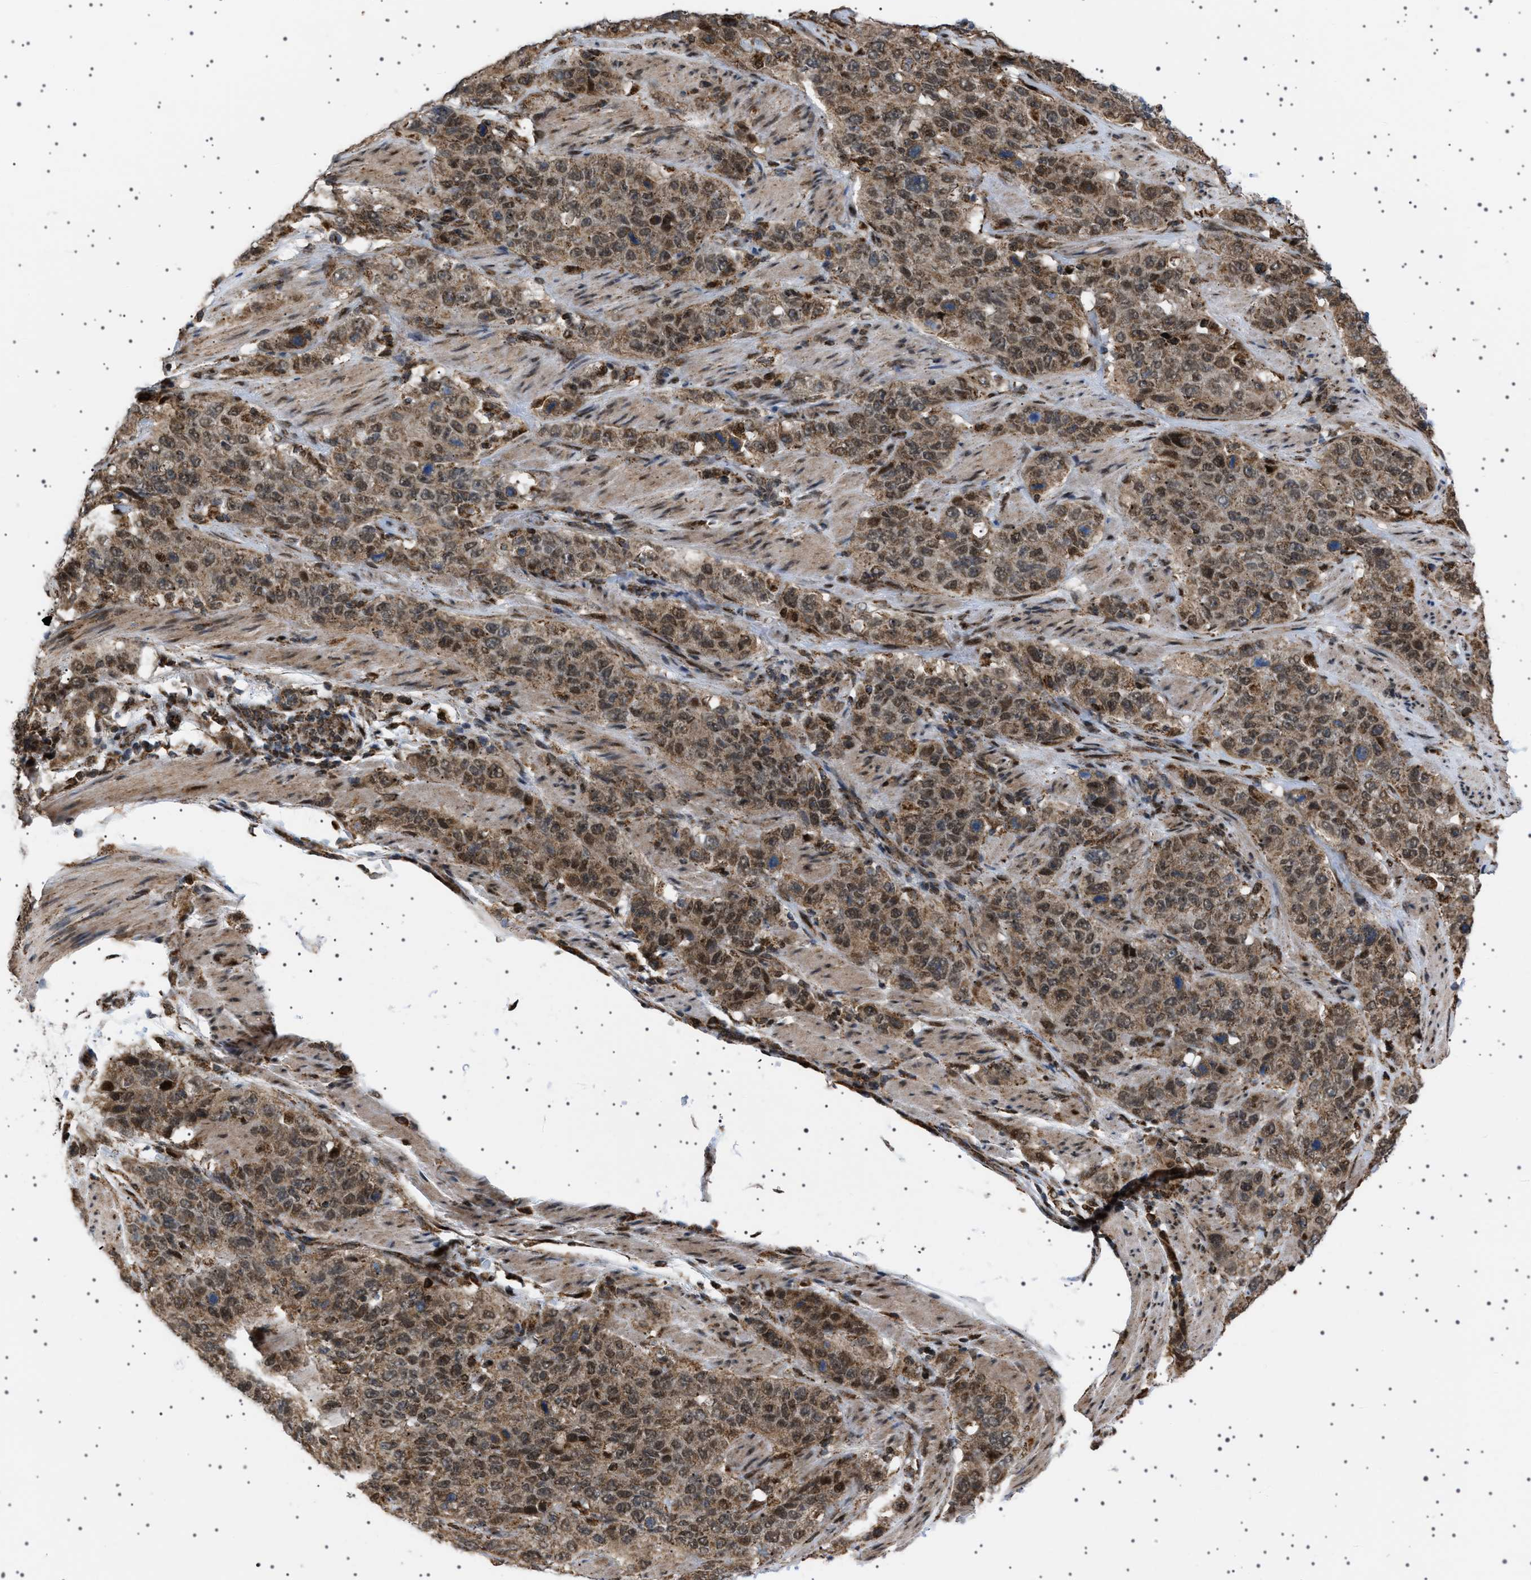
{"staining": {"intensity": "moderate", "quantity": ">75%", "location": "cytoplasmic/membranous,nuclear"}, "tissue": "stomach cancer", "cell_type": "Tumor cells", "image_type": "cancer", "snomed": [{"axis": "morphology", "description": "Adenocarcinoma, NOS"}, {"axis": "topography", "description": "Stomach"}], "caption": "Immunohistochemical staining of human stomach cancer demonstrates medium levels of moderate cytoplasmic/membranous and nuclear expression in approximately >75% of tumor cells. (brown staining indicates protein expression, while blue staining denotes nuclei).", "gene": "MELK", "patient": {"sex": "male", "age": 48}}